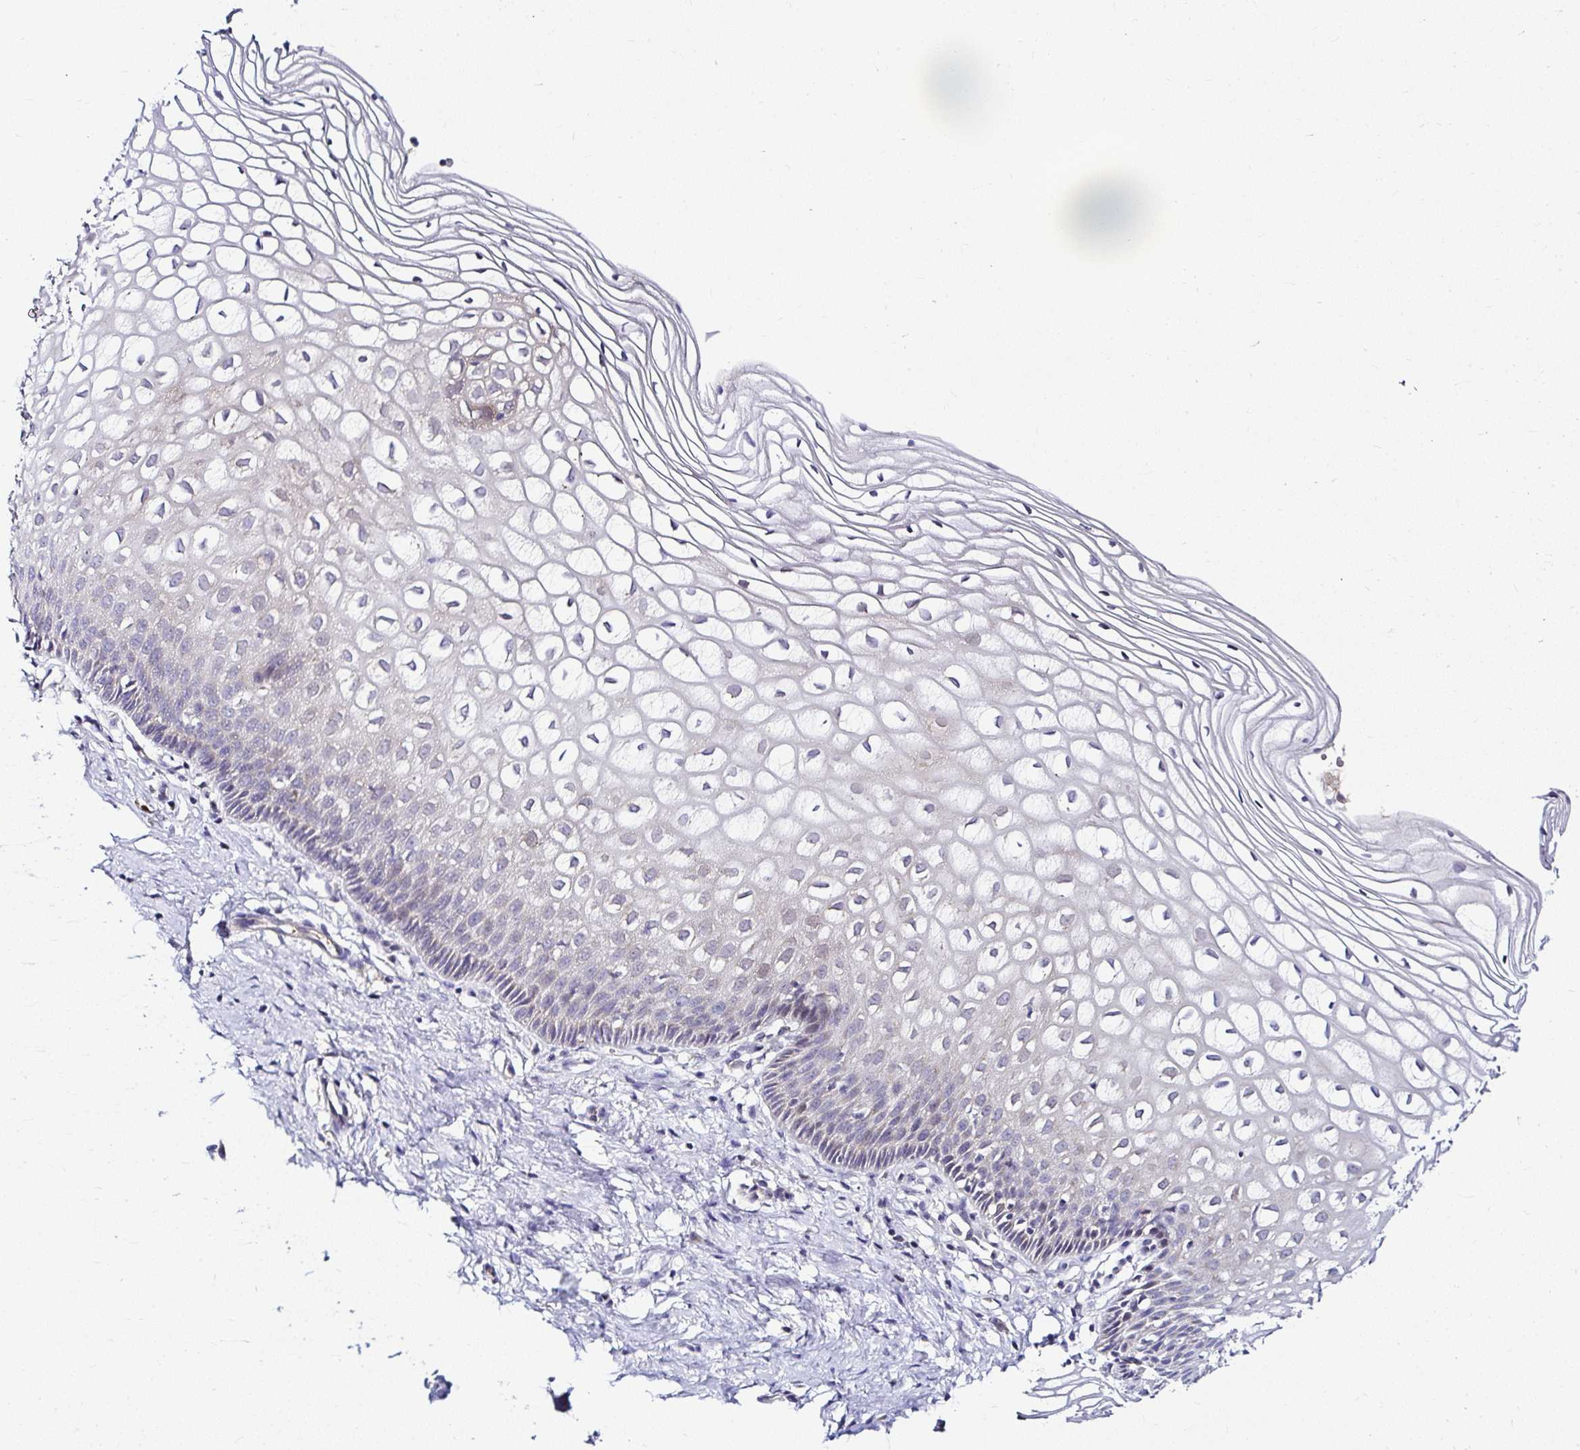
{"staining": {"intensity": "negative", "quantity": "none", "location": "none"}, "tissue": "cervix", "cell_type": "Glandular cells", "image_type": "normal", "snomed": [{"axis": "morphology", "description": "Normal tissue, NOS"}, {"axis": "topography", "description": "Cervix"}], "caption": "Micrograph shows no significant protein staining in glandular cells of benign cervix. Nuclei are stained in blue.", "gene": "DEPDC5", "patient": {"sex": "female", "age": 36}}